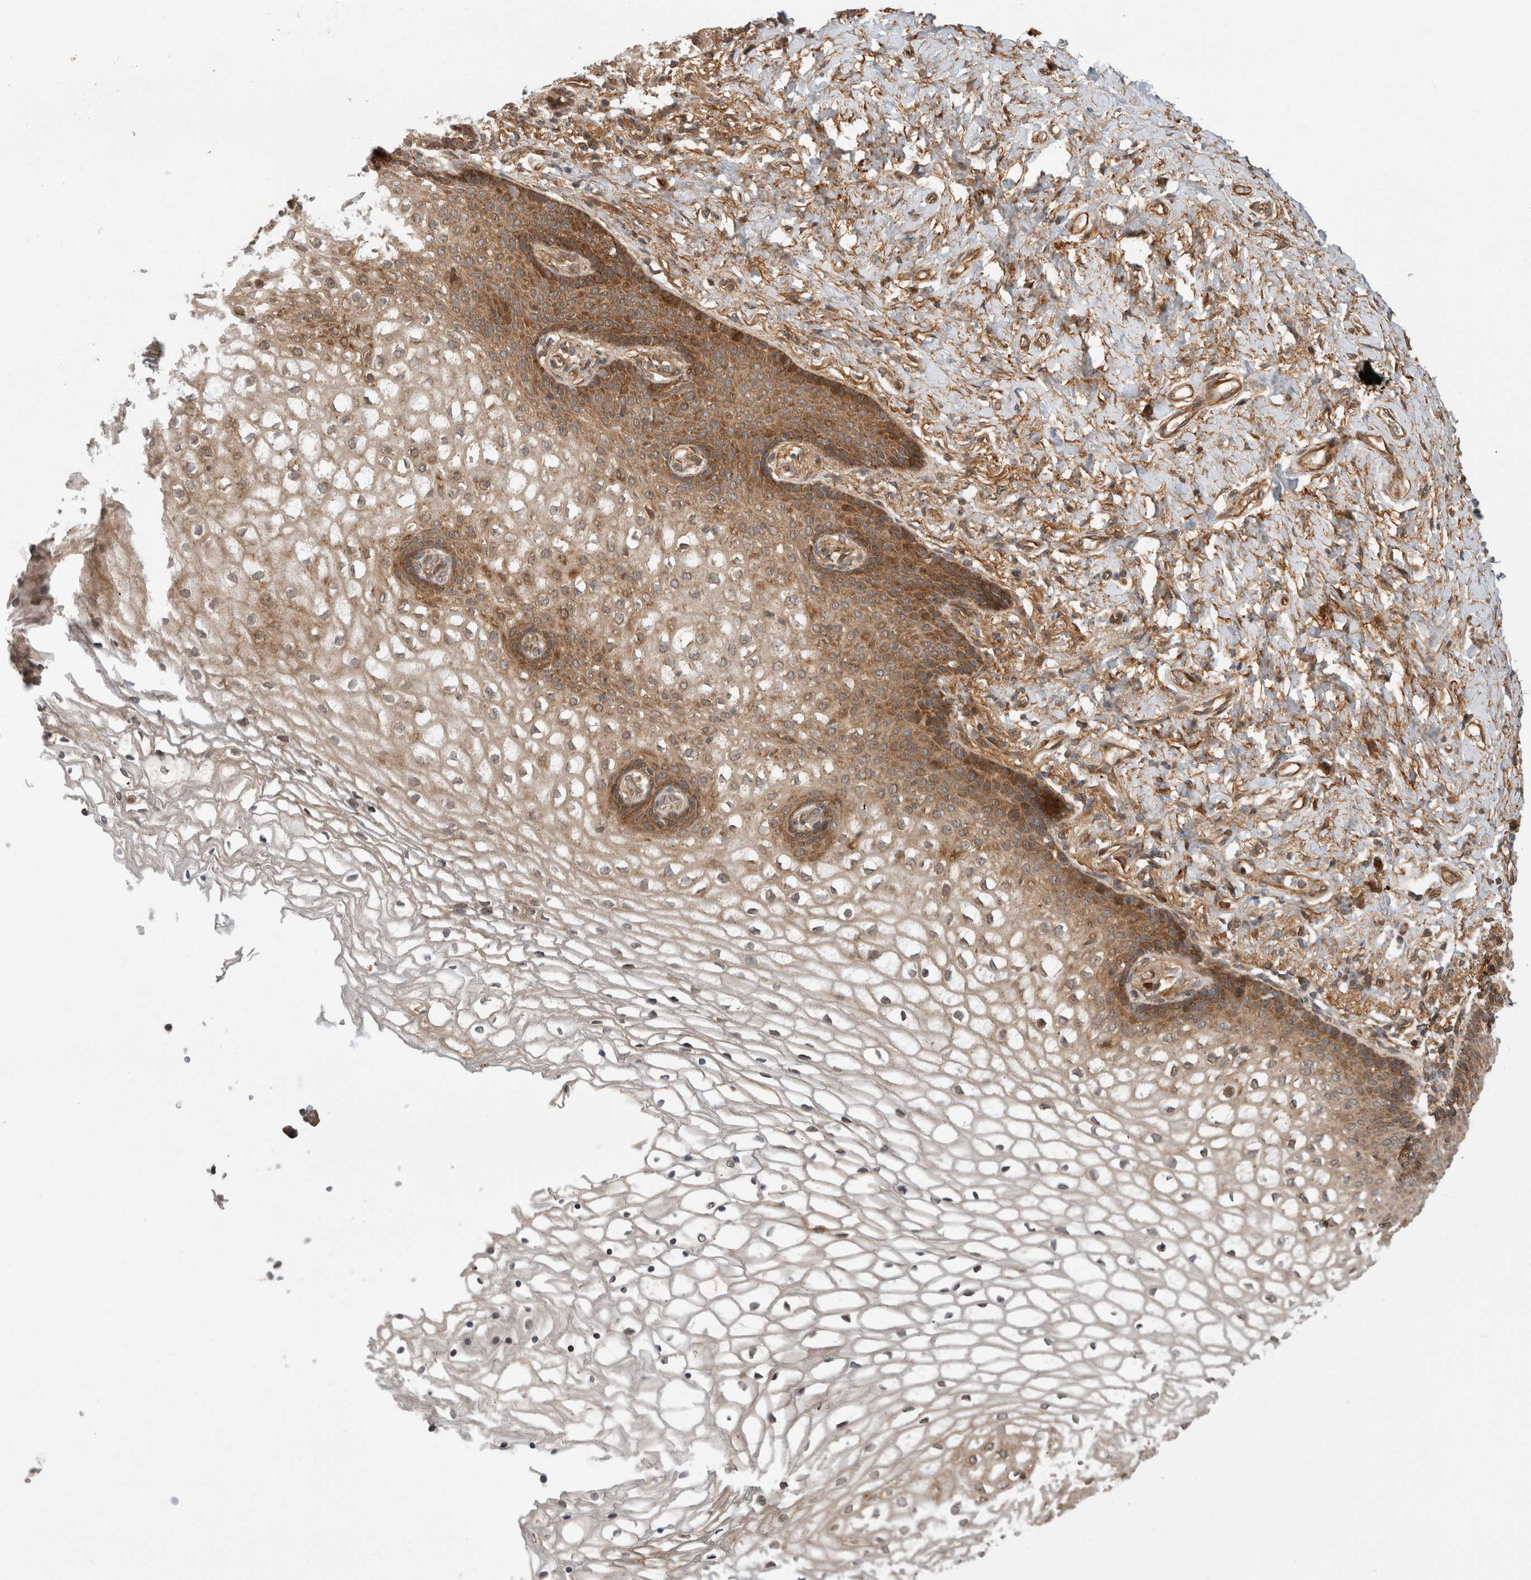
{"staining": {"intensity": "moderate", "quantity": ">75%", "location": "cytoplasmic/membranous"}, "tissue": "vagina", "cell_type": "Squamous epithelial cells", "image_type": "normal", "snomed": [{"axis": "morphology", "description": "Normal tissue, NOS"}, {"axis": "topography", "description": "Vagina"}], "caption": "Unremarkable vagina demonstrates moderate cytoplasmic/membranous expression in about >75% of squamous epithelial cells, visualized by immunohistochemistry.", "gene": "PCDHB15", "patient": {"sex": "female", "age": 60}}